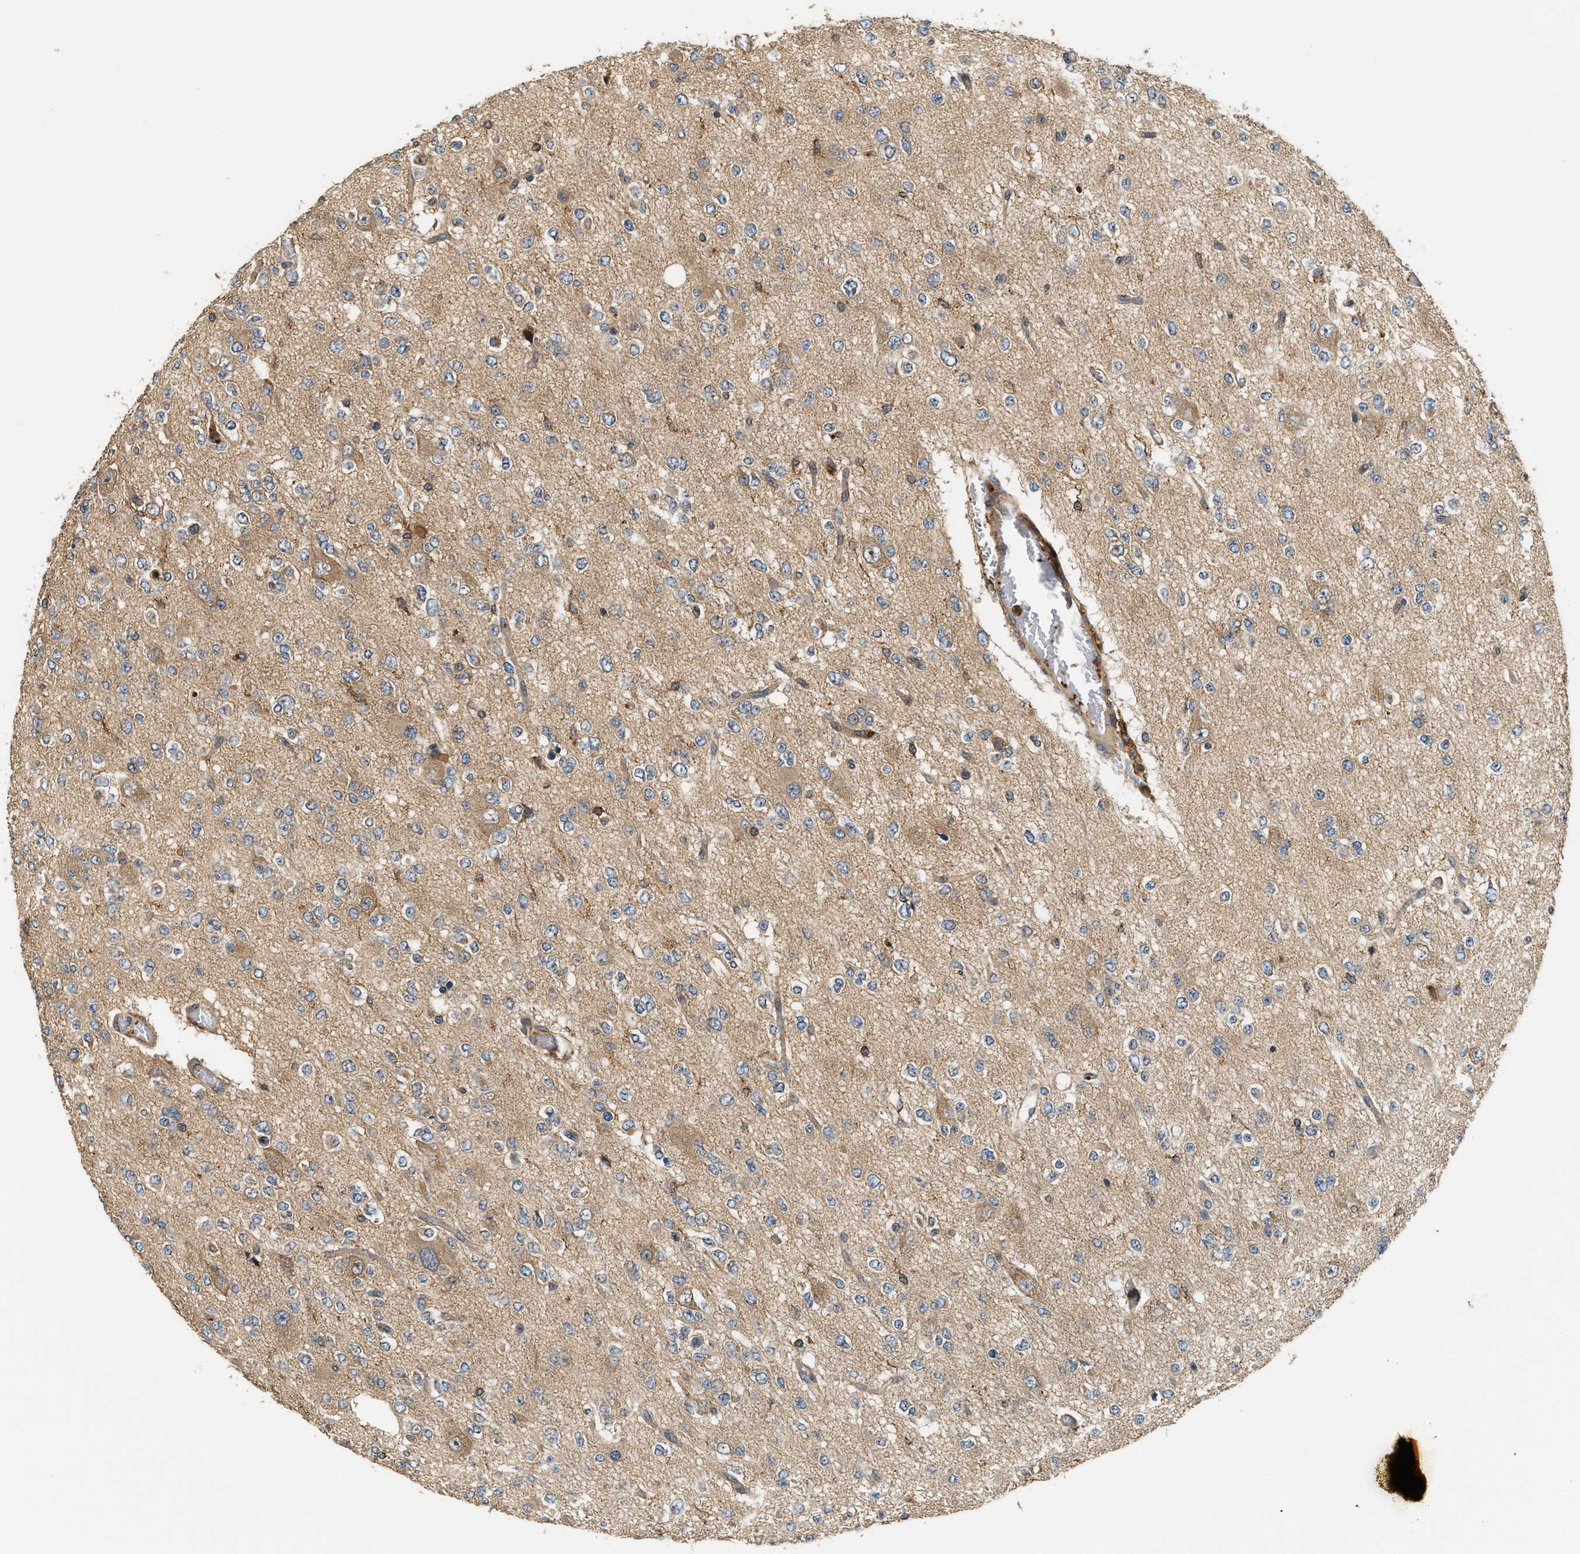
{"staining": {"intensity": "moderate", "quantity": ">75%", "location": "cytoplasmic/membranous"}, "tissue": "glioma", "cell_type": "Tumor cells", "image_type": "cancer", "snomed": [{"axis": "morphology", "description": "Glioma, malignant, Low grade"}, {"axis": "topography", "description": "Brain"}], "caption": "An image showing moderate cytoplasmic/membranous staining in about >75% of tumor cells in low-grade glioma (malignant), as visualized by brown immunohistochemical staining.", "gene": "SNX5", "patient": {"sex": "male", "age": 38}}